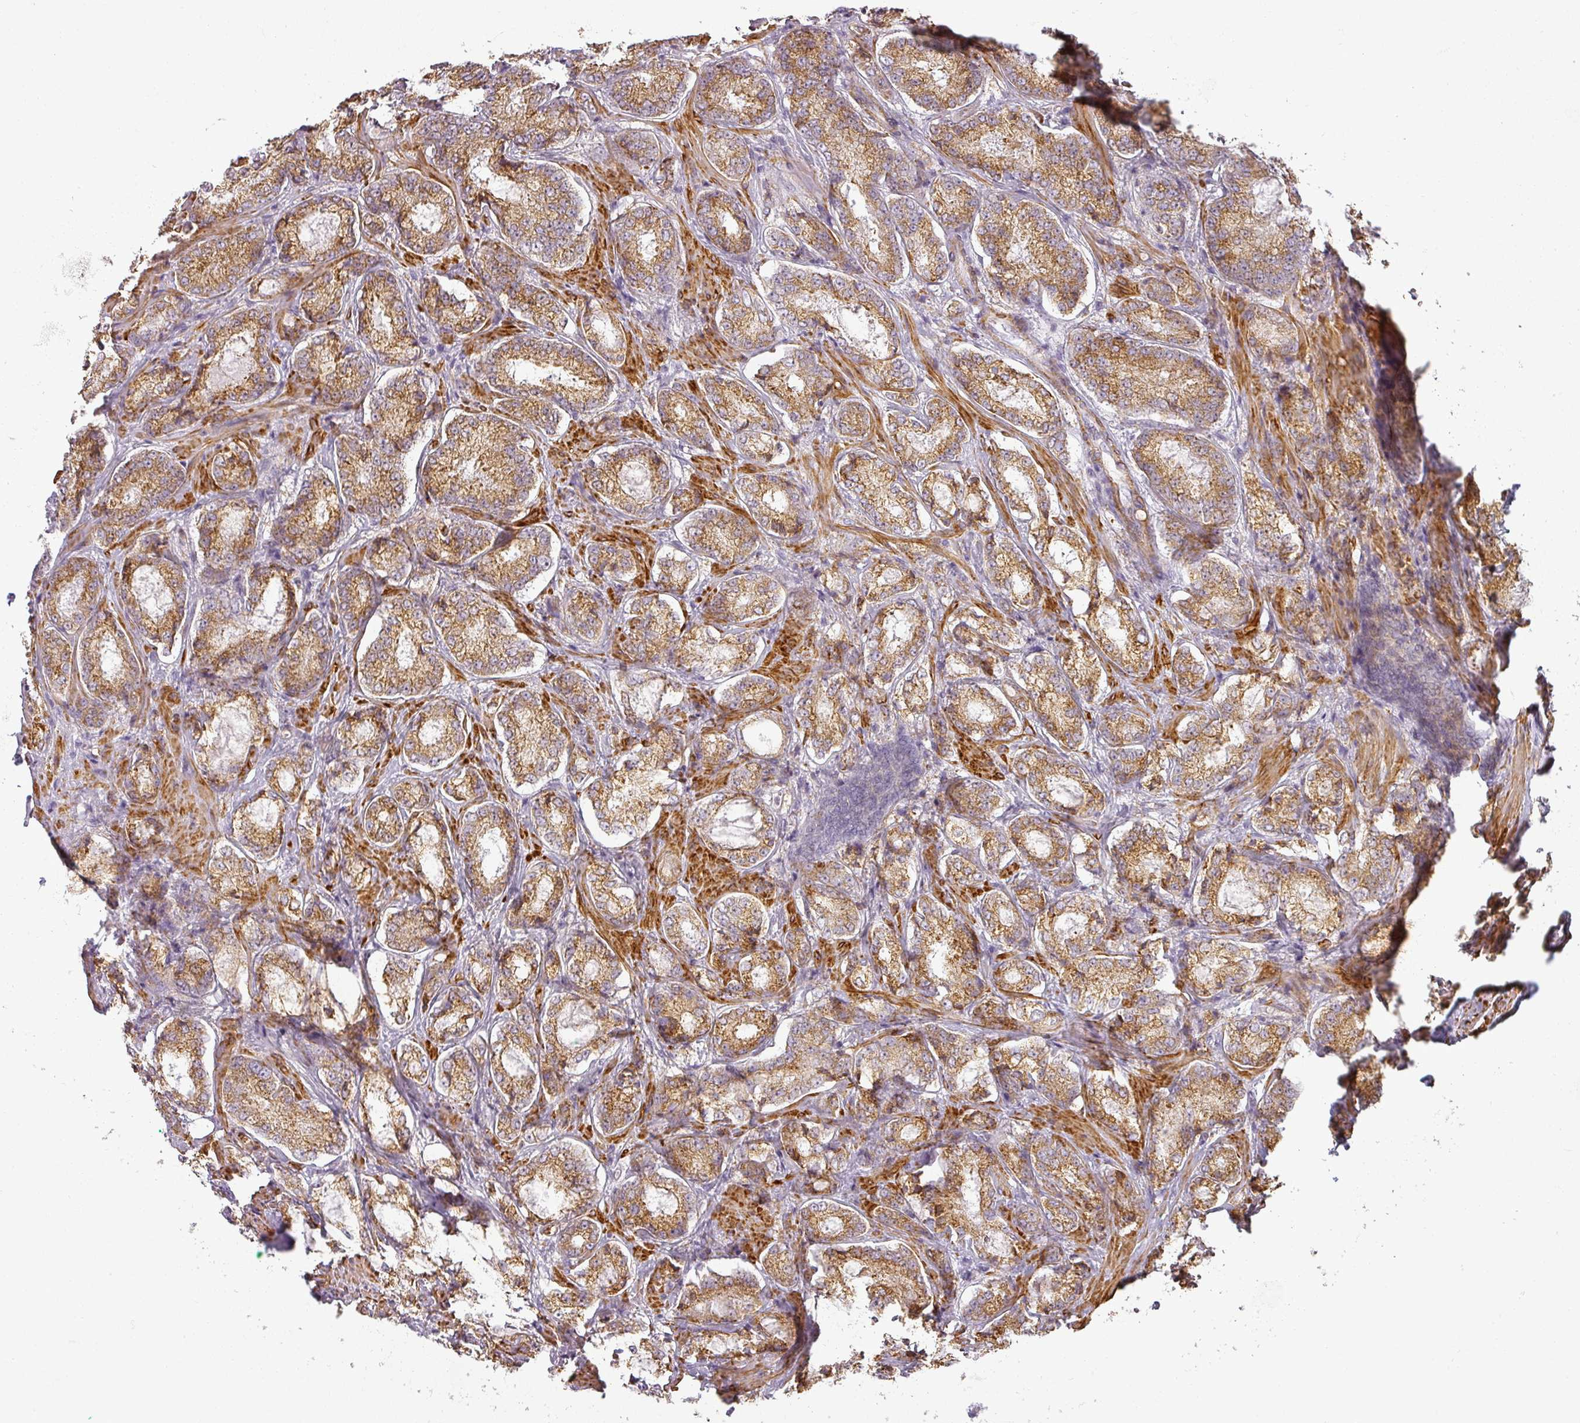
{"staining": {"intensity": "moderate", "quantity": ">75%", "location": "cytoplasmic/membranous"}, "tissue": "prostate cancer", "cell_type": "Tumor cells", "image_type": "cancer", "snomed": [{"axis": "morphology", "description": "Adenocarcinoma, Low grade"}, {"axis": "topography", "description": "Prostate"}], "caption": "This micrograph demonstrates prostate cancer stained with immunohistochemistry to label a protein in brown. The cytoplasmic/membranous of tumor cells show moderate positivity for the protein. Nuclei are counter-stained blue.", "gene": "CCDC144A", "patient": {"sex": "male", "age": 74}}